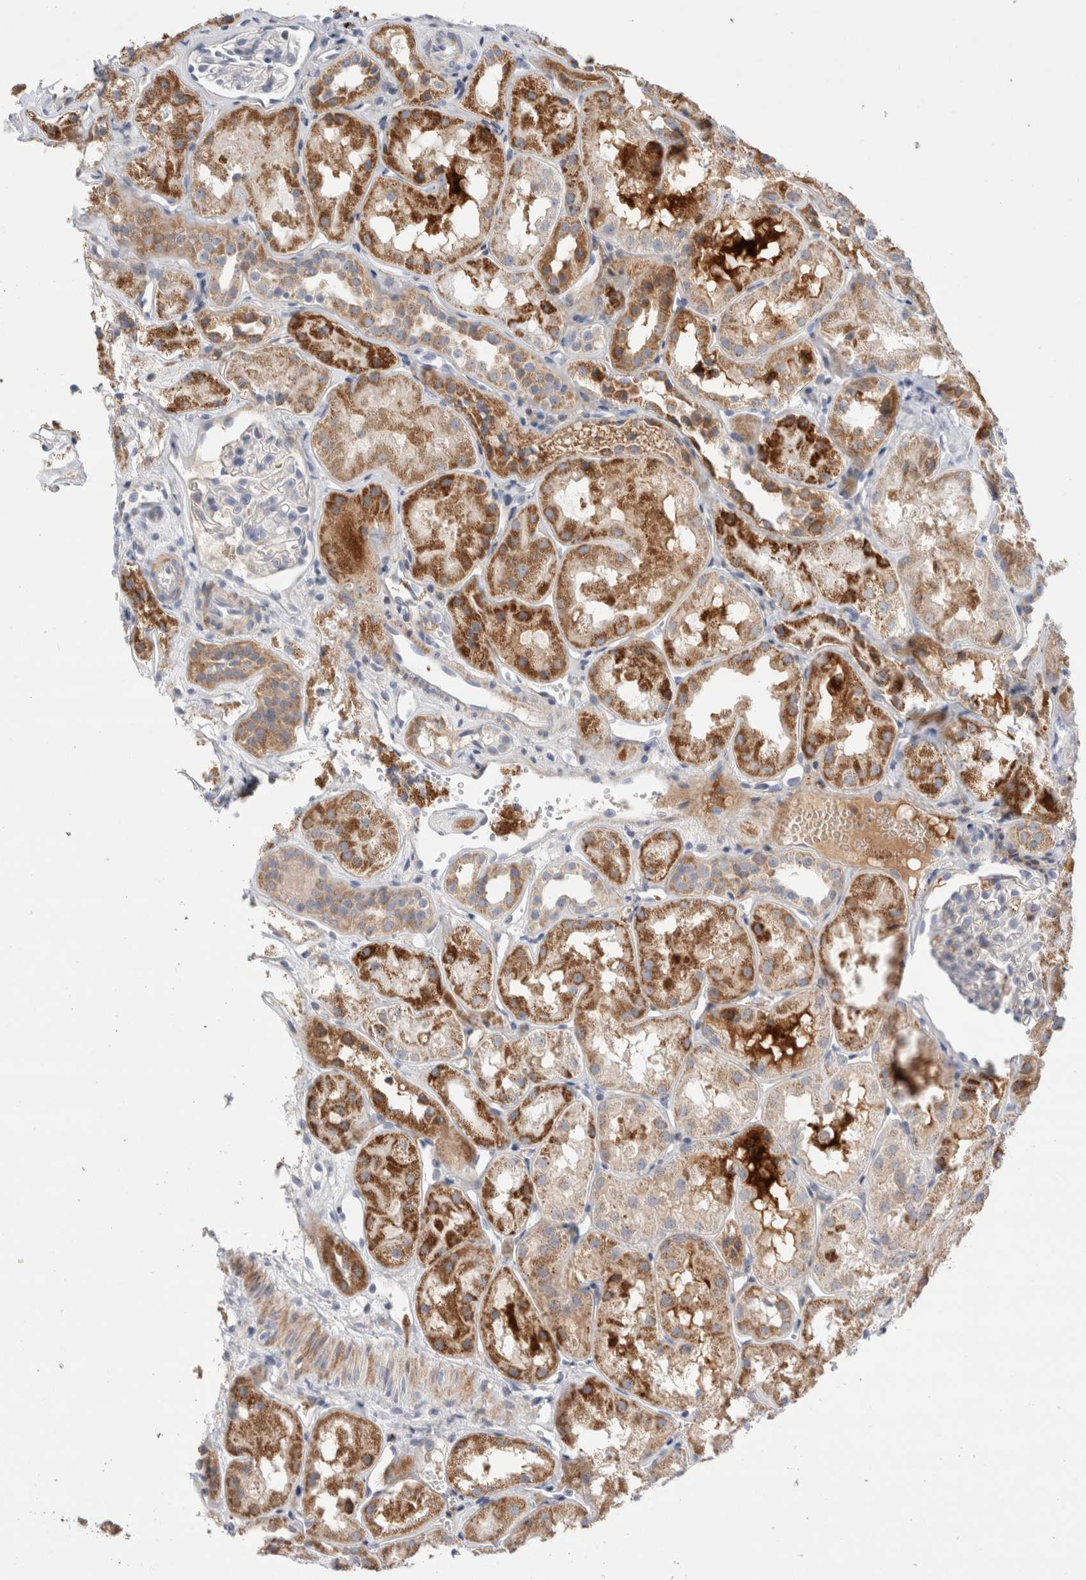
{"staining": {"intensity": "moderate", "quantity": "<25%", "location": "cytoplasmic/membranous"}, "tissue": "kidney", "cell_type": "Cells in glomeruli", "image_type": "normal", "snomed": [{"axis": "morphology", "description": "Normal tissue, NOS"}, {"axis": "topography", "description": "Kidney"}], "caption": "A histopathology image of human kidney stained for a protein shows moderate cytoplasmic/membranous brown staining in cells in glomeruli.", "gene": "ECHDC2", "patient": {"sex": "male", "age": 16}}